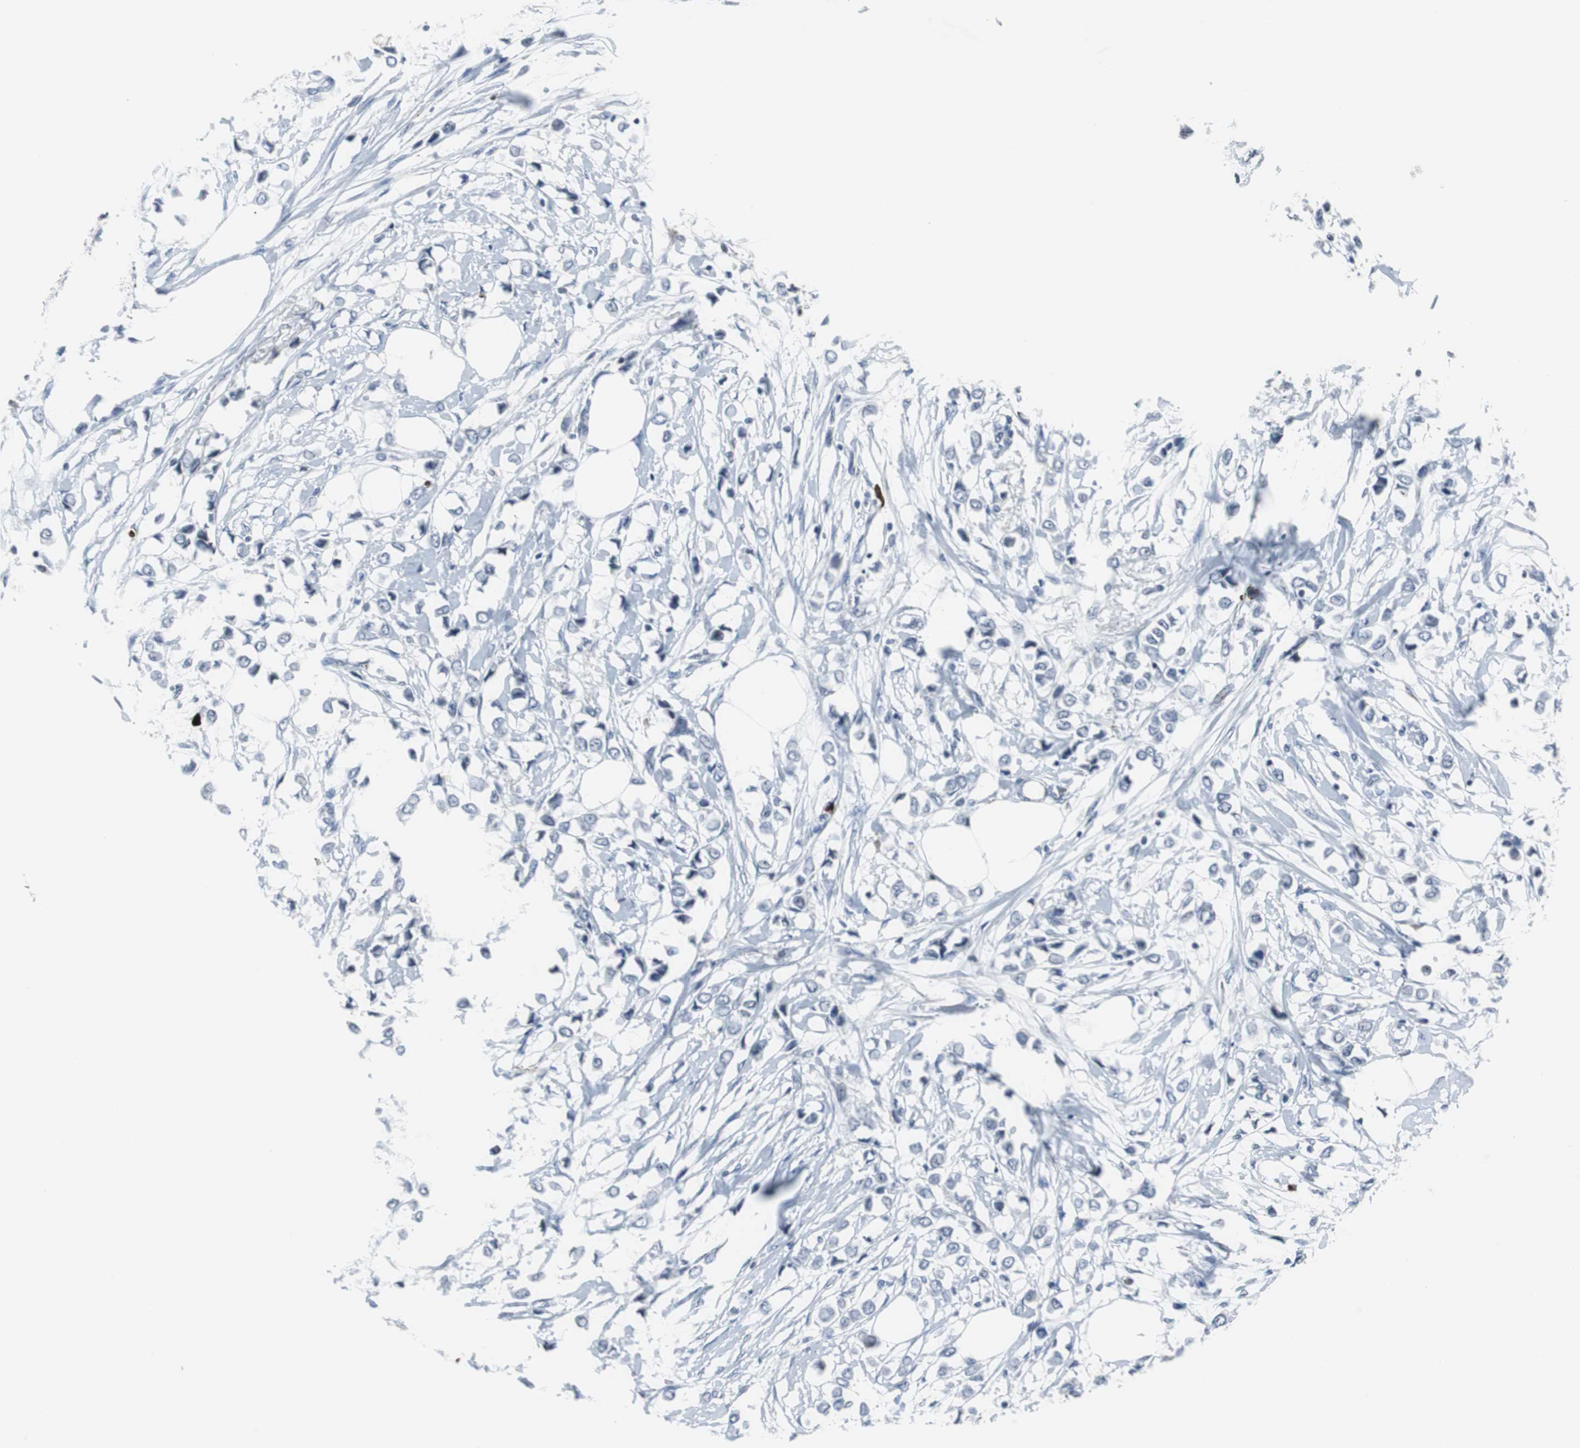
{"staining": {"intensity": "negative", "quantity": "none", "location": "none"}, "tissue": "breast cancer", "cell_type": "Tumor cells", "image_type": "cancer", "snomed": [{"axis": "morphology", "description": "Lobular carcinoma"}, {"axis": "topography", "description": "Breast"}], "caption": "IHC of breast cancer exhibits no staining in tumor cells.", "gene": "DOK1", "patient": {"sex": "female", "age": 51}}